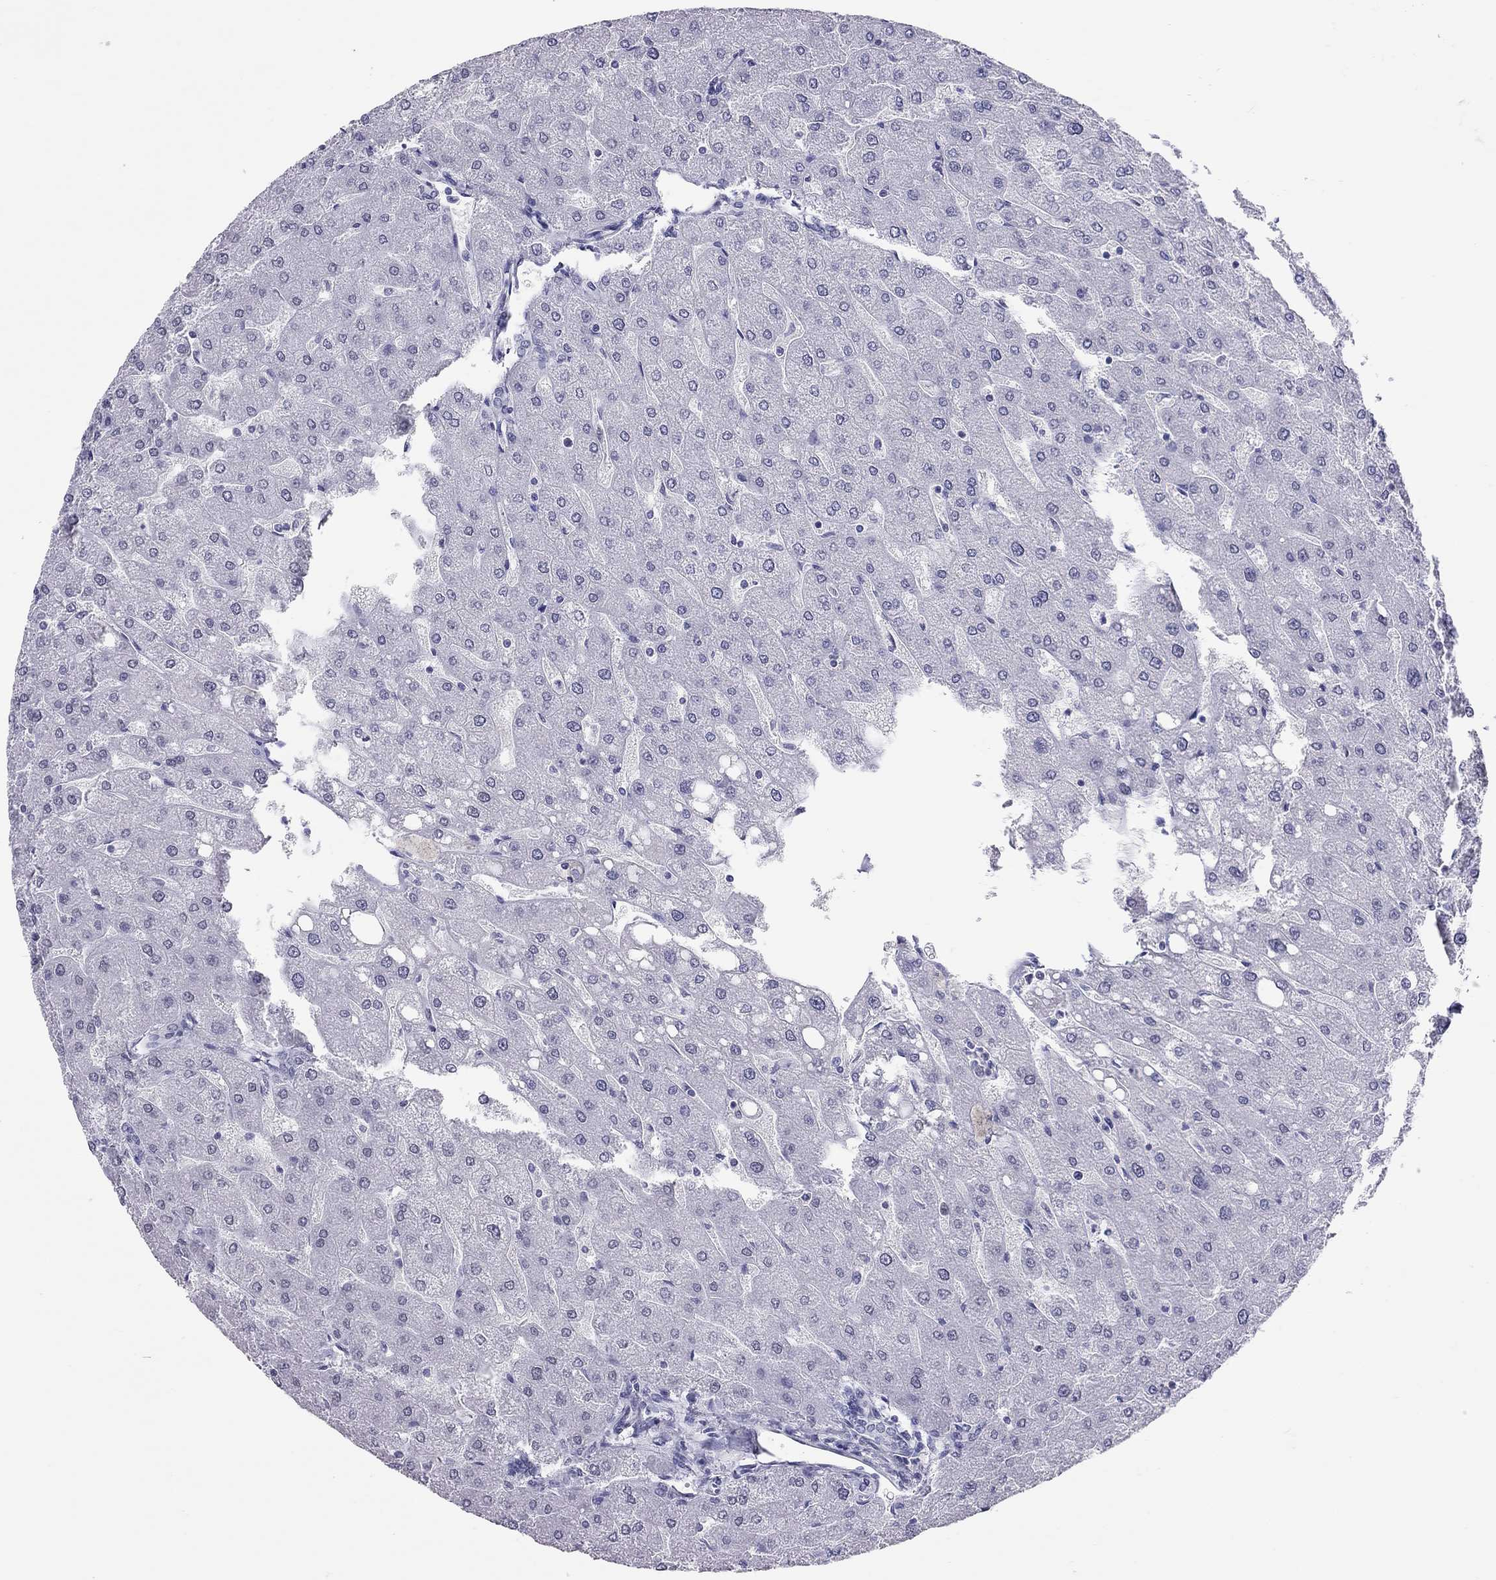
{"staining": {"intensity": "negative", "quantity": "none", "location": "none"}, "tissue": "liver", "cell_type": "Cholangiocytes", "image_type": "normal", "snomed": [{"axis": "morphology", "description": "Normal tissue, NOS"}, {"axis": "topography", "description": "Liver"}], "caption": "This is an immunohistochemistry (IHC) micrograph of benign human liver. There is no expression in cholangiocytes.", "gene": "JHY", "patient": {"sex": "male", "age": 67}}